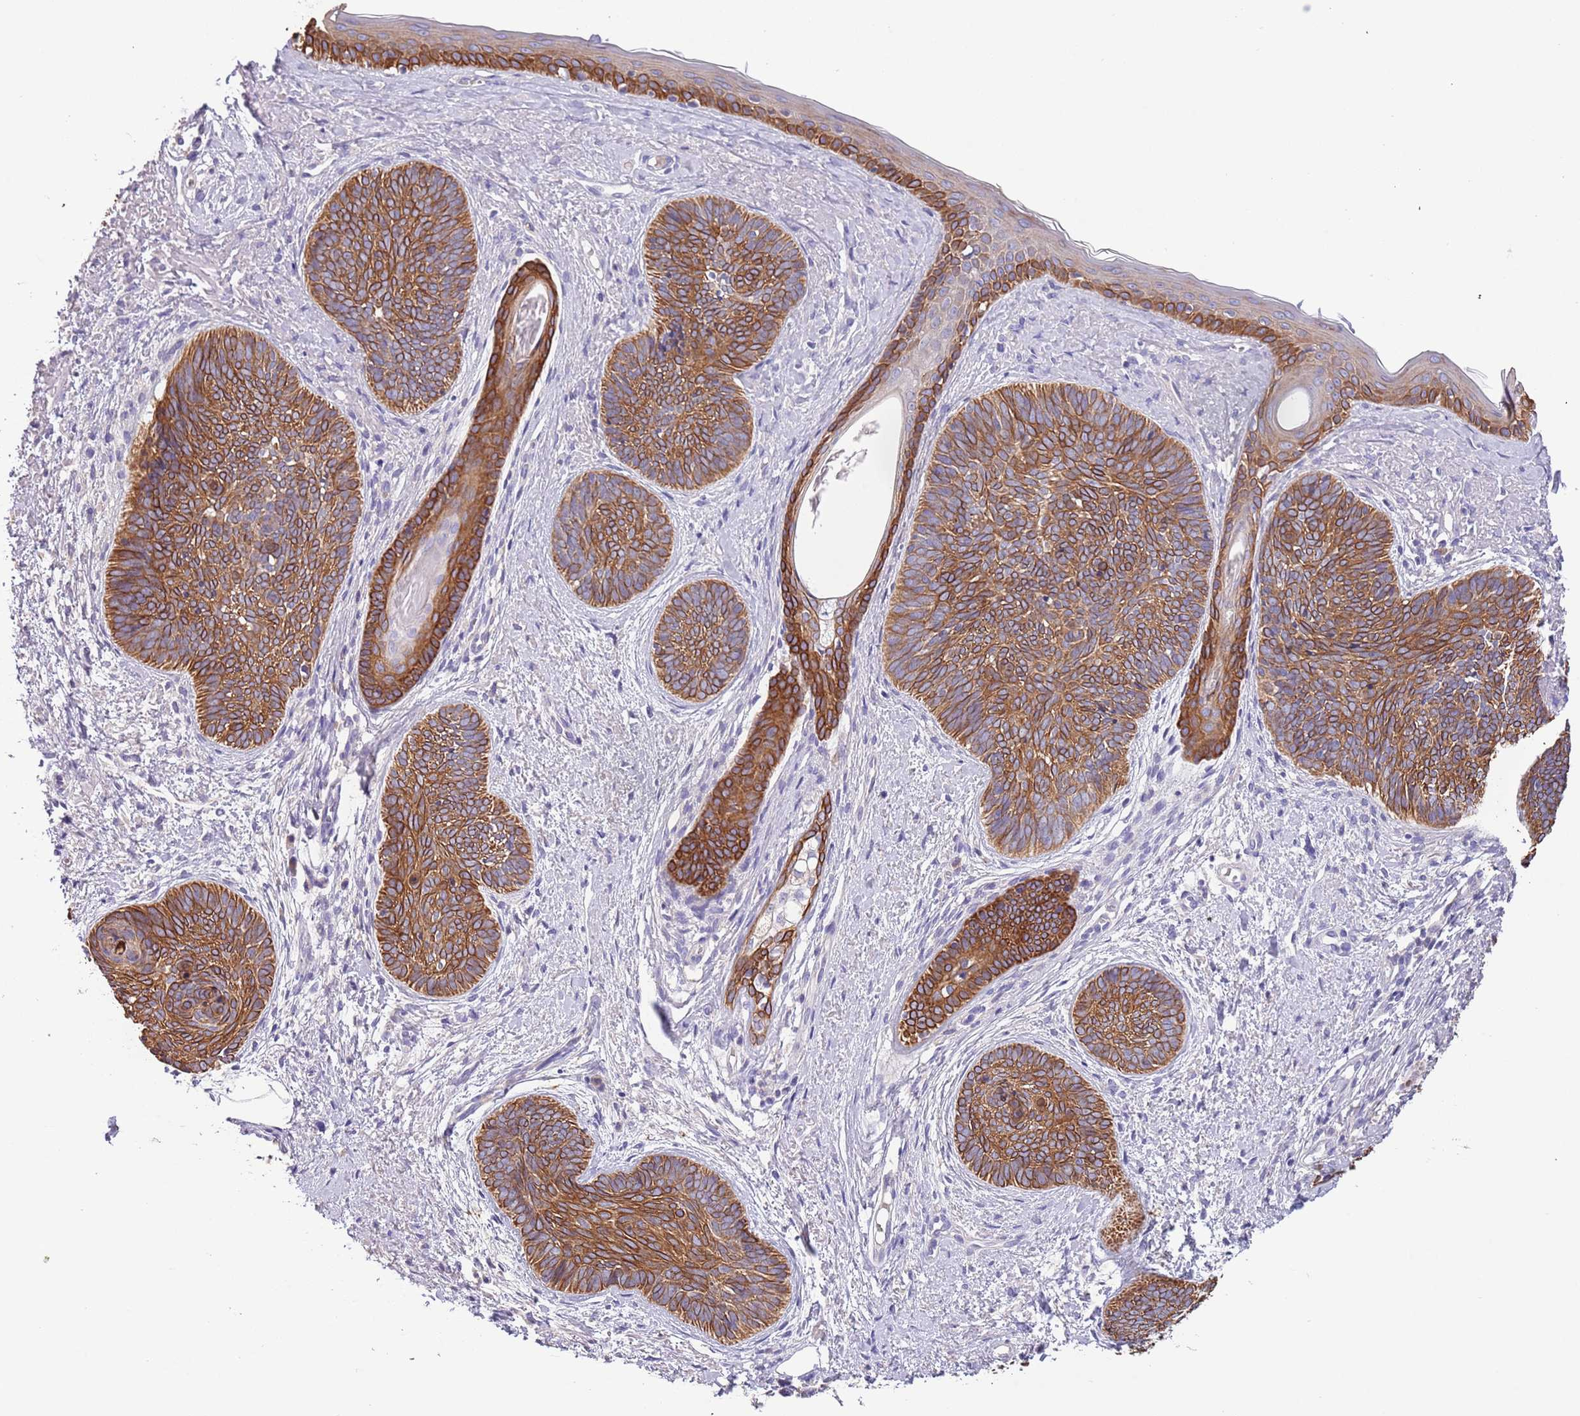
{"staining": {"intensity": "strong", "quantity": ">75%", "location": "cytoplasmic/membranous"}, "tissue": "skin cancer", "cell_type": "Tumor cells", "image_type": "cancer", "snomed": [{"axis": "morphology", "description": "Basal cell carcinoma"}, {"axis": "topography", "description": "Skin"}], "caption": "The photomicrograph displays immunohistochemical staining of skin basal cell carcinoma. There is strong cytoplasmic/membranous positivity is identified in approximately >75% of tumor cells.", "gene": "ZNF658", "patient": {"sex": "female", "age": 81}}